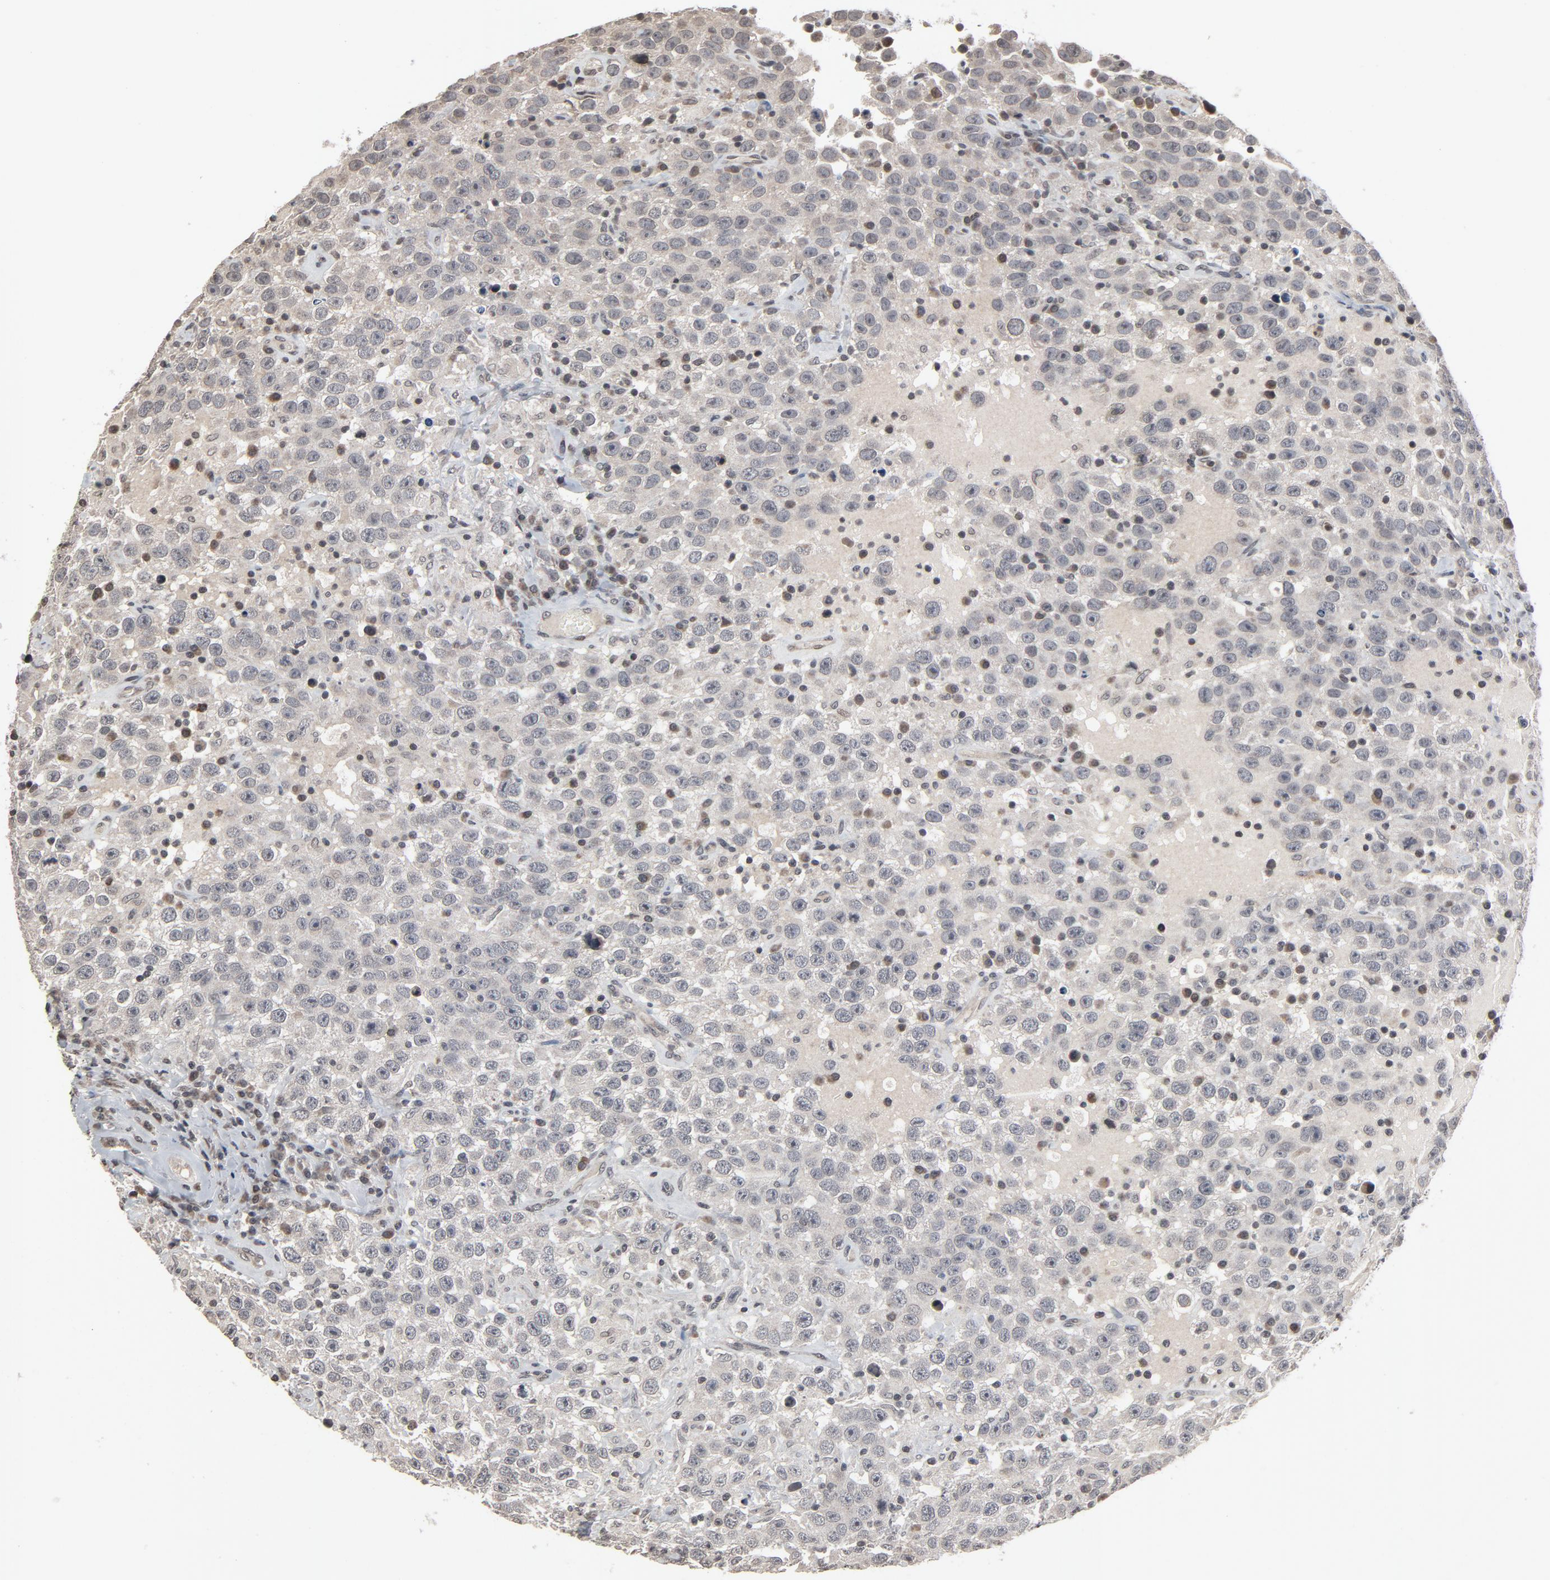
{"staining": {"intensity": "weak", "quantity": "<25%", "location": "cytoplasmic/membranous"}, "tissue": "testis cancer", "cell_type": "Tumor cells", "image_type": "cancer", "snomed": [{"axis": "morphology", "description": "Seminoma, NOS"}, {"axis": "topography", "description": "Testis"}], "caption": "Immunohistochemistry image of neoplastic tissue: human testis seminoma stained with DAB displays no significant protein positivity in tumor cells.", "gene": "POM121", "patient": {"sex": "male", "age": 41}}